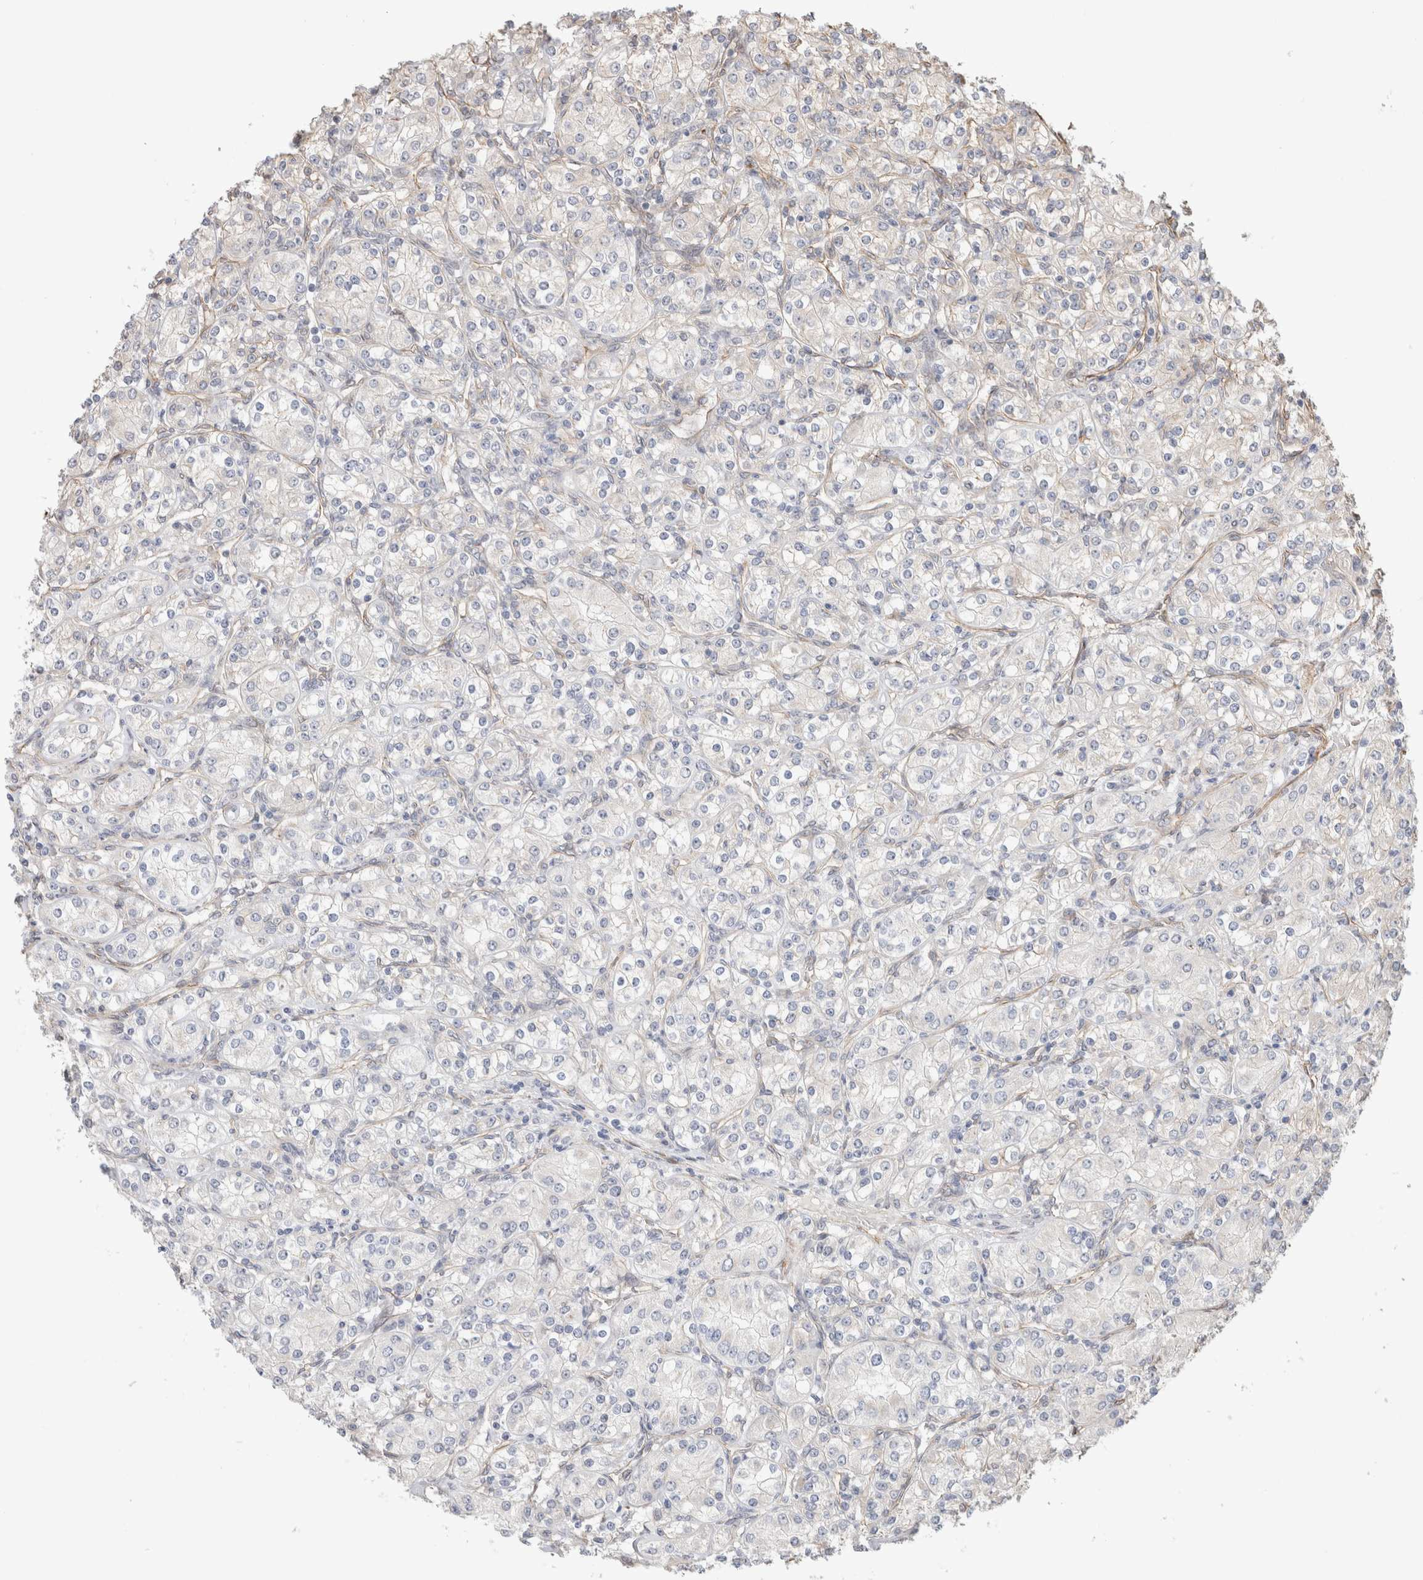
{"staining": {"intensity": "negative", "quantity": "none", "location": "none"}, "tissue": "renal cancer", "cell_type": "Tumor cells", "image_type": "cancer", "snomed": [{"axis": "morphology", "description": "Adenocarcinoma, NOS"}, {"axis": "topography", "description": "Kidney"}], "caption": "Renal adenocarcinoma was stained to show a protein in brown. There is no significant expression in tumor cells.", "gene": "CAAP1", "patient": {"sex": "male", "age": 77}}